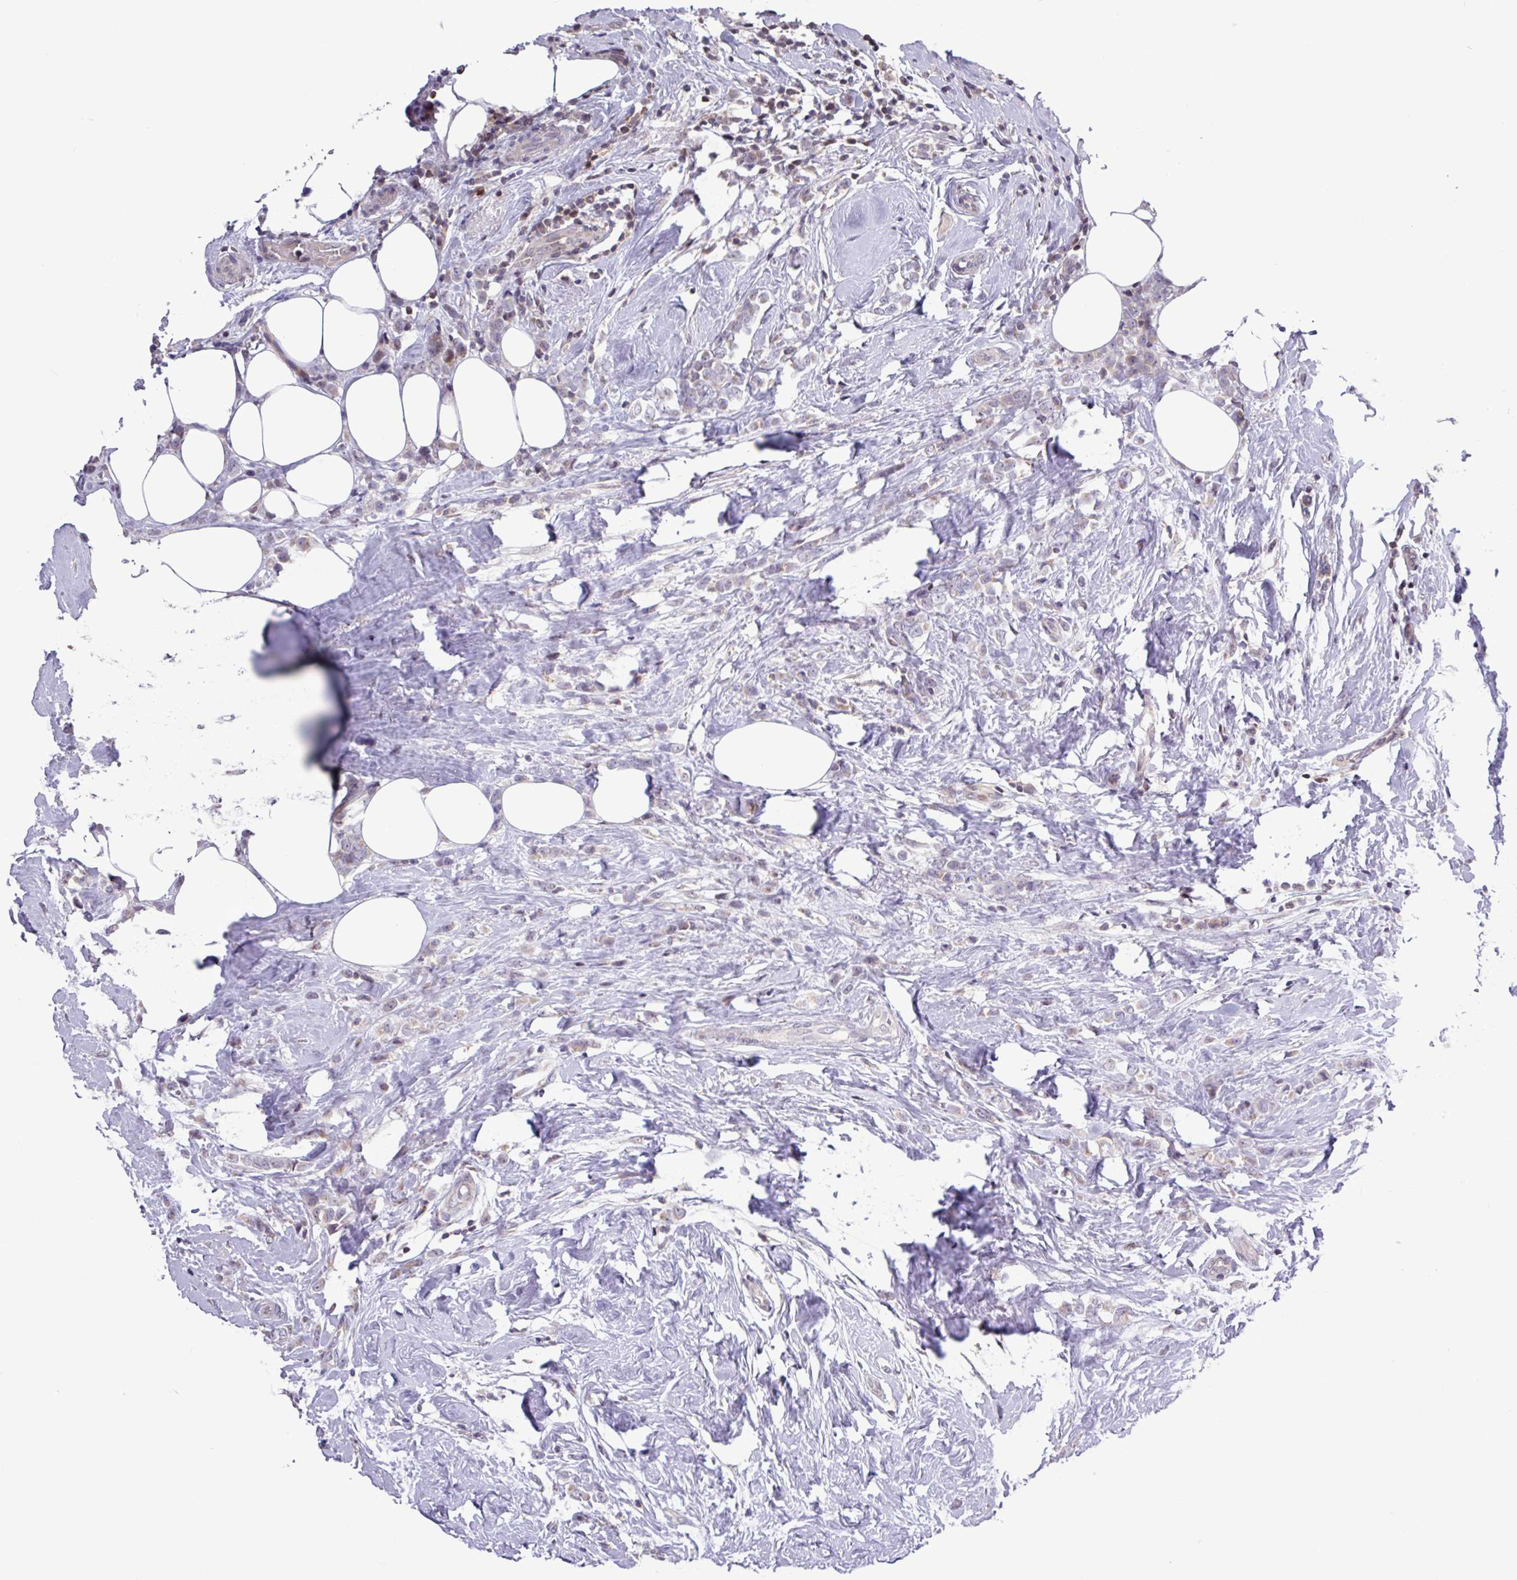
{"staining": {"intensity": "weak", "quantity": "25%-75%", "location": "cytoplasmic/membranous"}, "tissue": "breast cancer", "cell_type": "Tumor cells", "image_type": "cancer", "snomed": [{"axis": "morphology", "description": "Duct carcinoma"}, {"axis": "topography", "description": "Breast"}], "caption": "Human breast cancer stained for a protein (brown) demonstrates weak cytoplasmic/membranous positive staining in about 25%-75% of tumor cells.", "gene": "RTL3", "patient": {"sex": "female", "age": 80}}